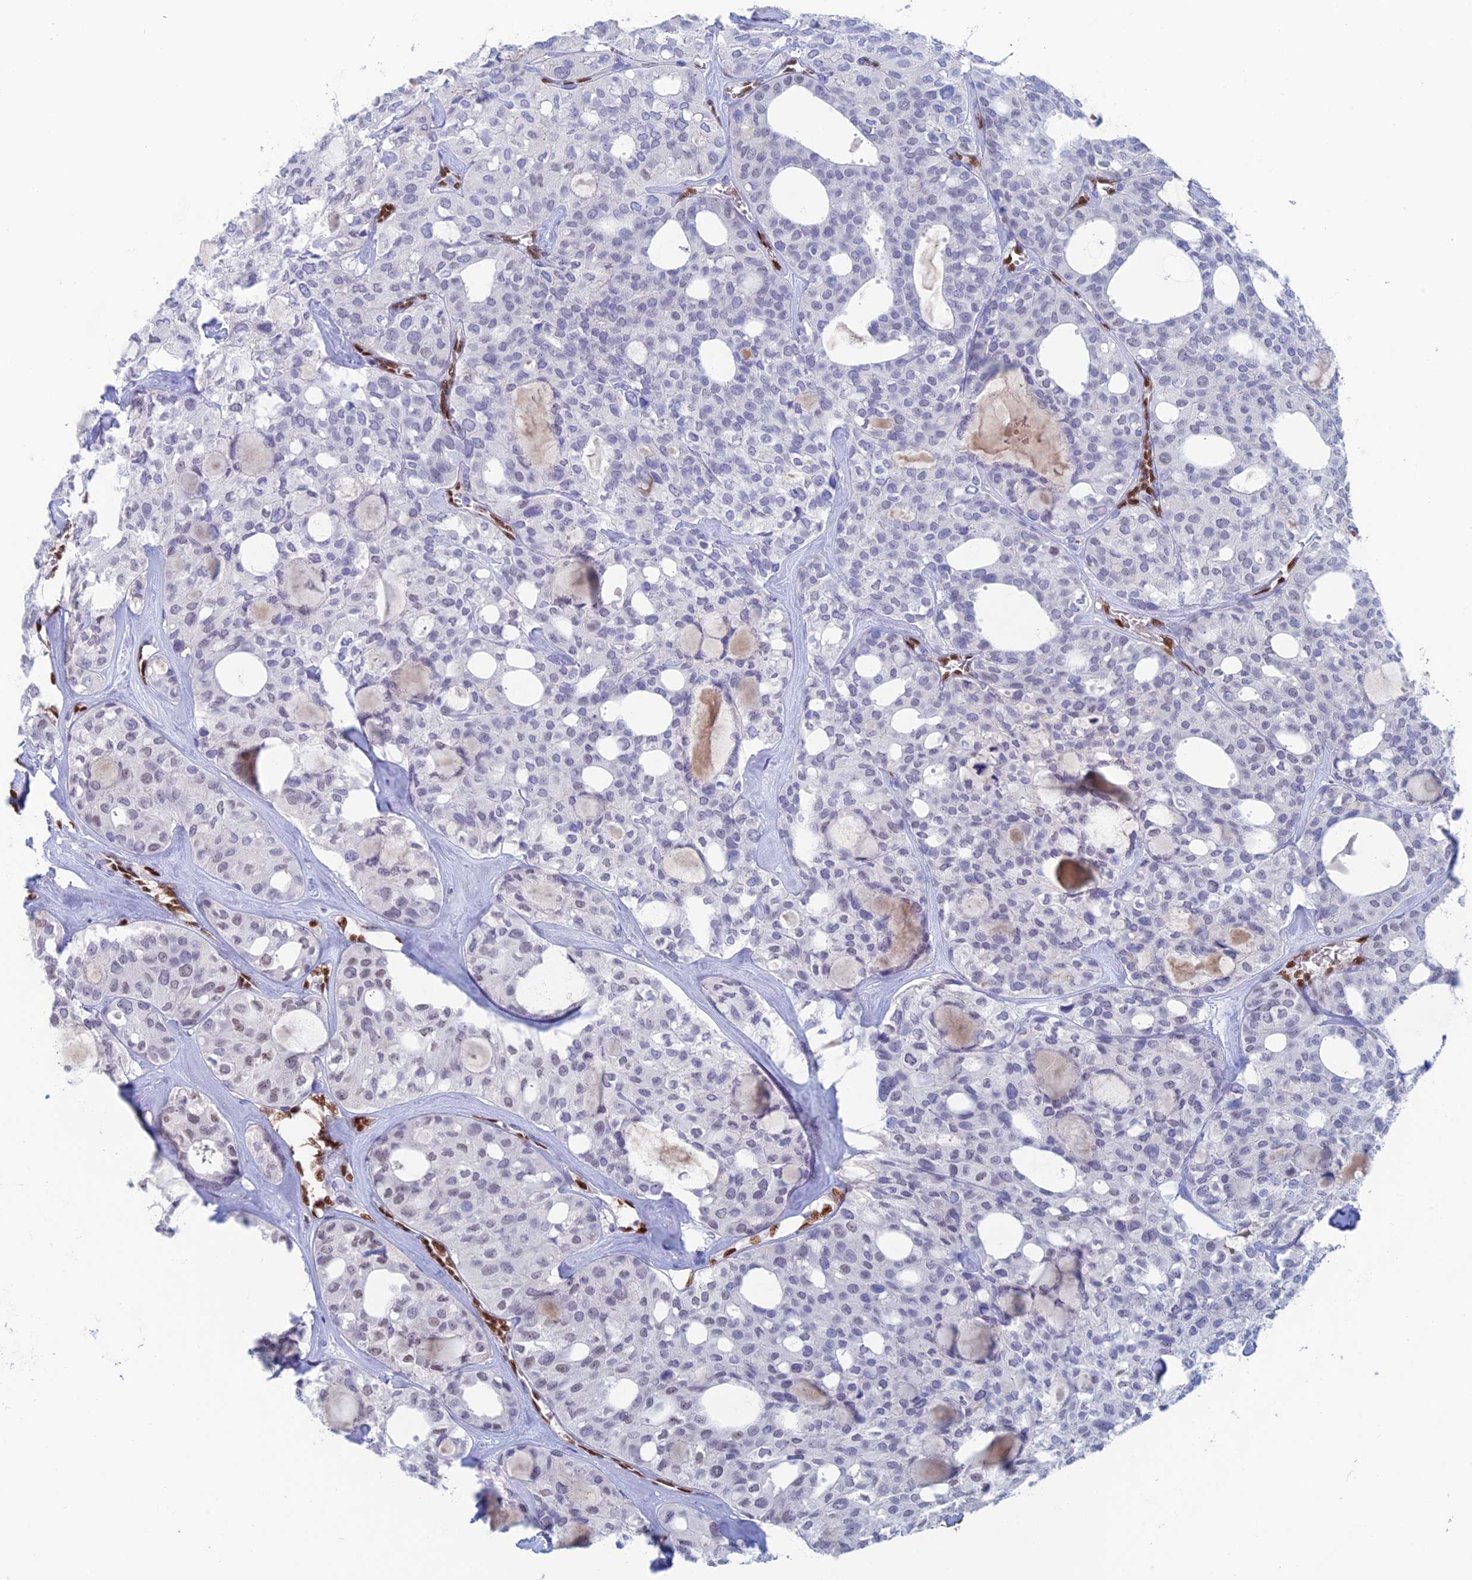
{"staining": {"intensity": "negative", "quantity": "none", "location": "none"}, "tissue": "thyroid cancer", "cell_type": "Tumor cells", "image_type": "cancer", "snomed": [{"axis": "morphology", "description": "Follicular adenoma carcinoma, NOS"}, {"axis": "topography", "description": "Thyroid gland"}], "caption": "A photomicrograph of thyroid cancer stained for a protein shows no brown staining in tumor cells.", "gene": "NOL4L", "patient": {"sex": "male", "age": 75}}